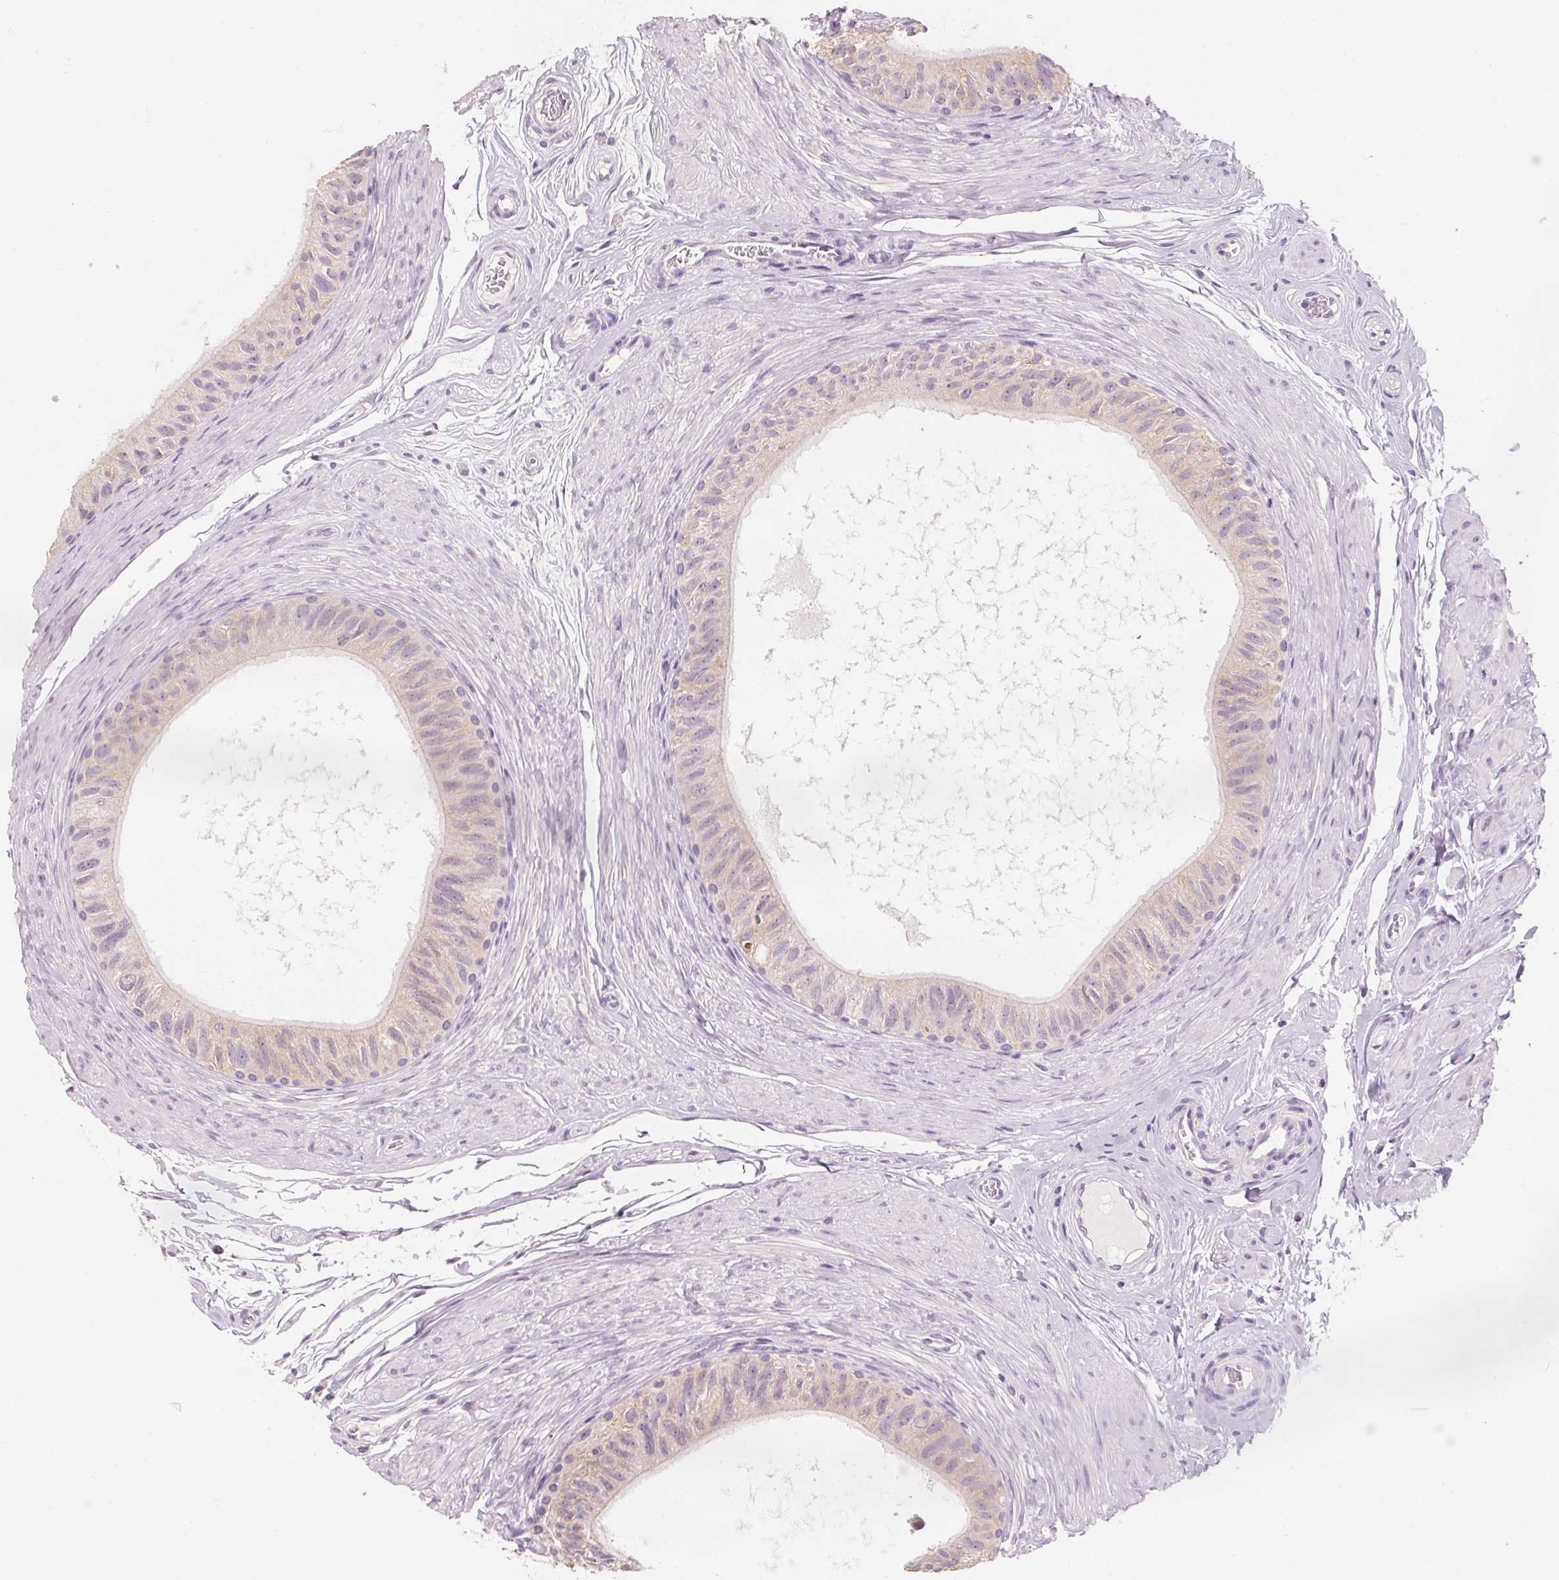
{"staining": {"intensity": "weak", "quantity": "25%-75%", "location": "cytoplasmic/membranous"}, "tissue": "epididymis", "cell_type": "Glandular cells", "image_type": "normal", "snomed": [{"axis": "morphology", "description": "Normal tissue, NOS"}, {"axis": "topography", "description": "Epididymis"}], "caption": "The image reveals a brown stain indicating the presence of a protein in the cytoplasmic/membranous of glandular cells in epididymis.", "gene": "CAPZA3", "patient": {"sex": "male", "age": 36}}